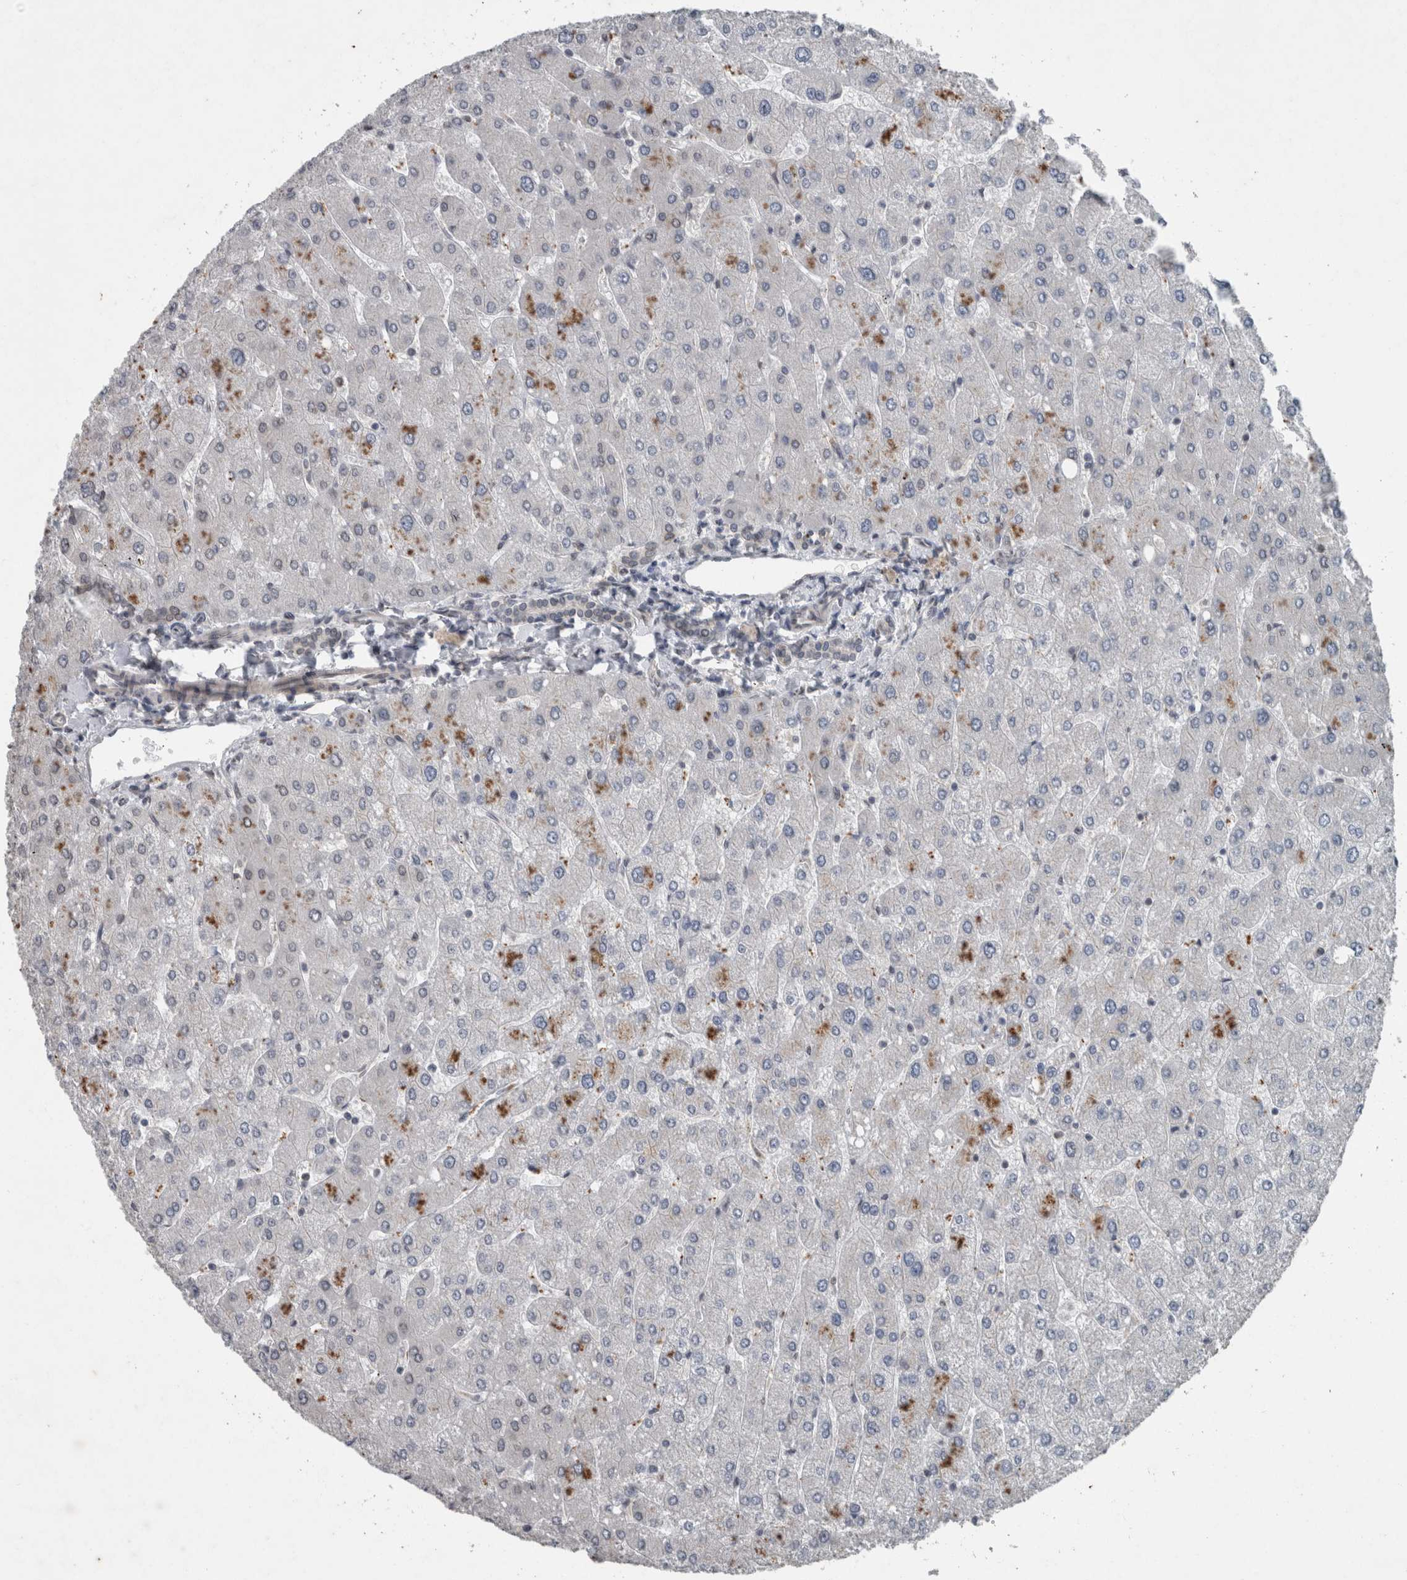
{"staining": {"intensity": "moderate", "quantity": "<25%", "location": "cytoplasmic/membranous,nuclear"}, "tissue": "liver", "cell_type": "Cholangiocytes", "image_type": "normal", "snomed": [{"axis": "morphology", "description": "Normal tissue, NOS"}, {"axis": "topography", "description": "Liver"}], "caption": "Protein staining of unremarkable liver shows moderate cytoplasmic/membranous,nuclear expression in approximately <25% of cholangiocytes. (DAB (3,3'-diaminobenzidine) IHC, brown staining for protein, blue staining for nuclei).", "gene": "RANBP2", "patient": {"sex": "male", "age": 55}}